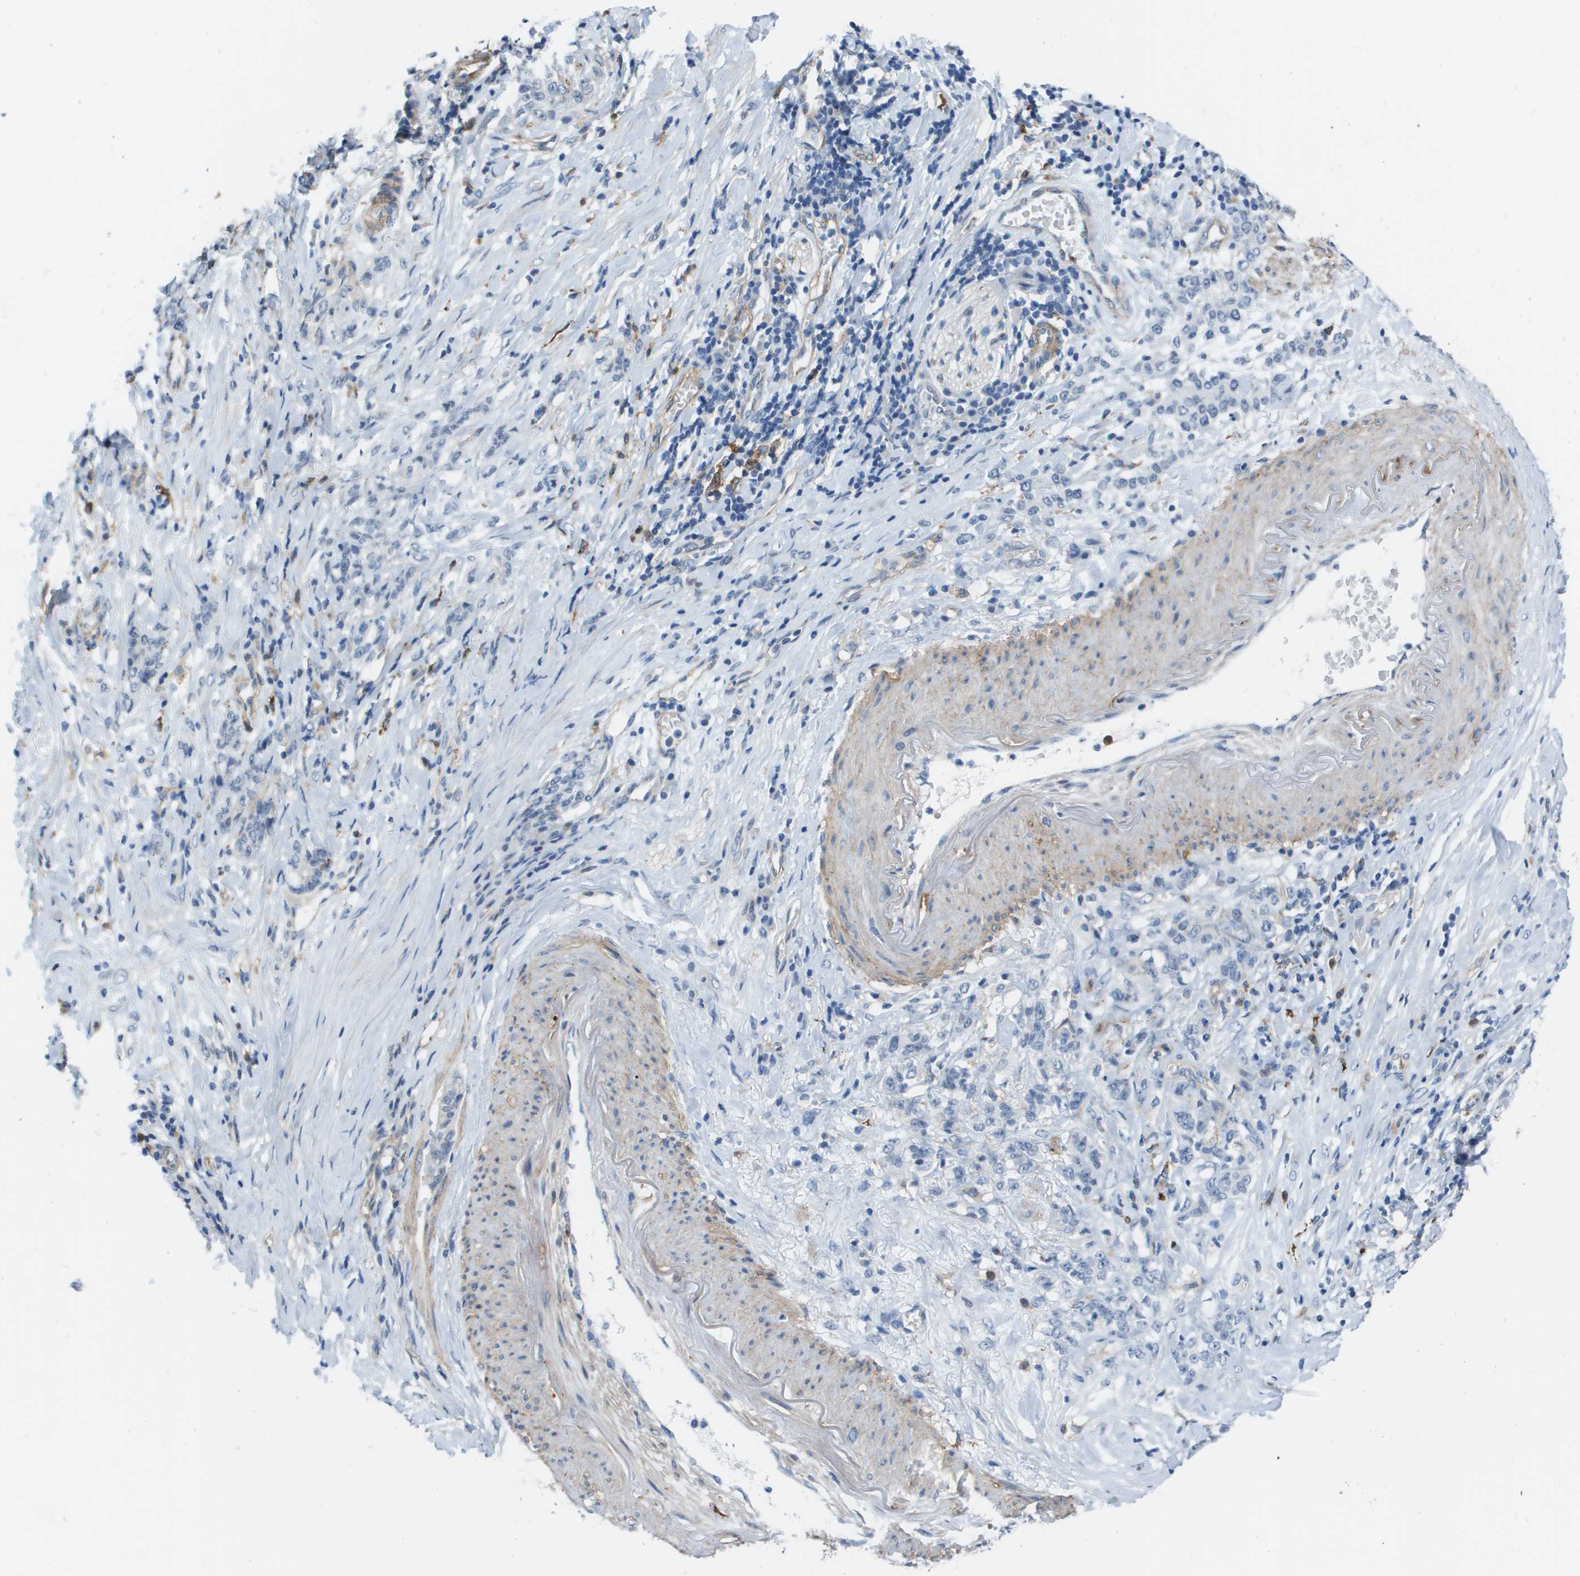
{"staining": {"intensity": "negative", "quantity": "none", "location": "none"}, "tissue": "stomach cancer", "cell_type": "Tumor cells", "image_type": "cancer", "snomed": [{"axis": "morphology", "description": "Adenocarcinoma, NOS"}, {"axis": "topography", "description": "Stomach, lower"}], "caption": "A high-resolution micrograph shows immunohistochemistry staining of stomach cancer (adenocarcinoma), which demonstrates no significant staining in tumor cells.", "gene": "ZBTB43", "patient": {"sex": "male", "age": 88}}